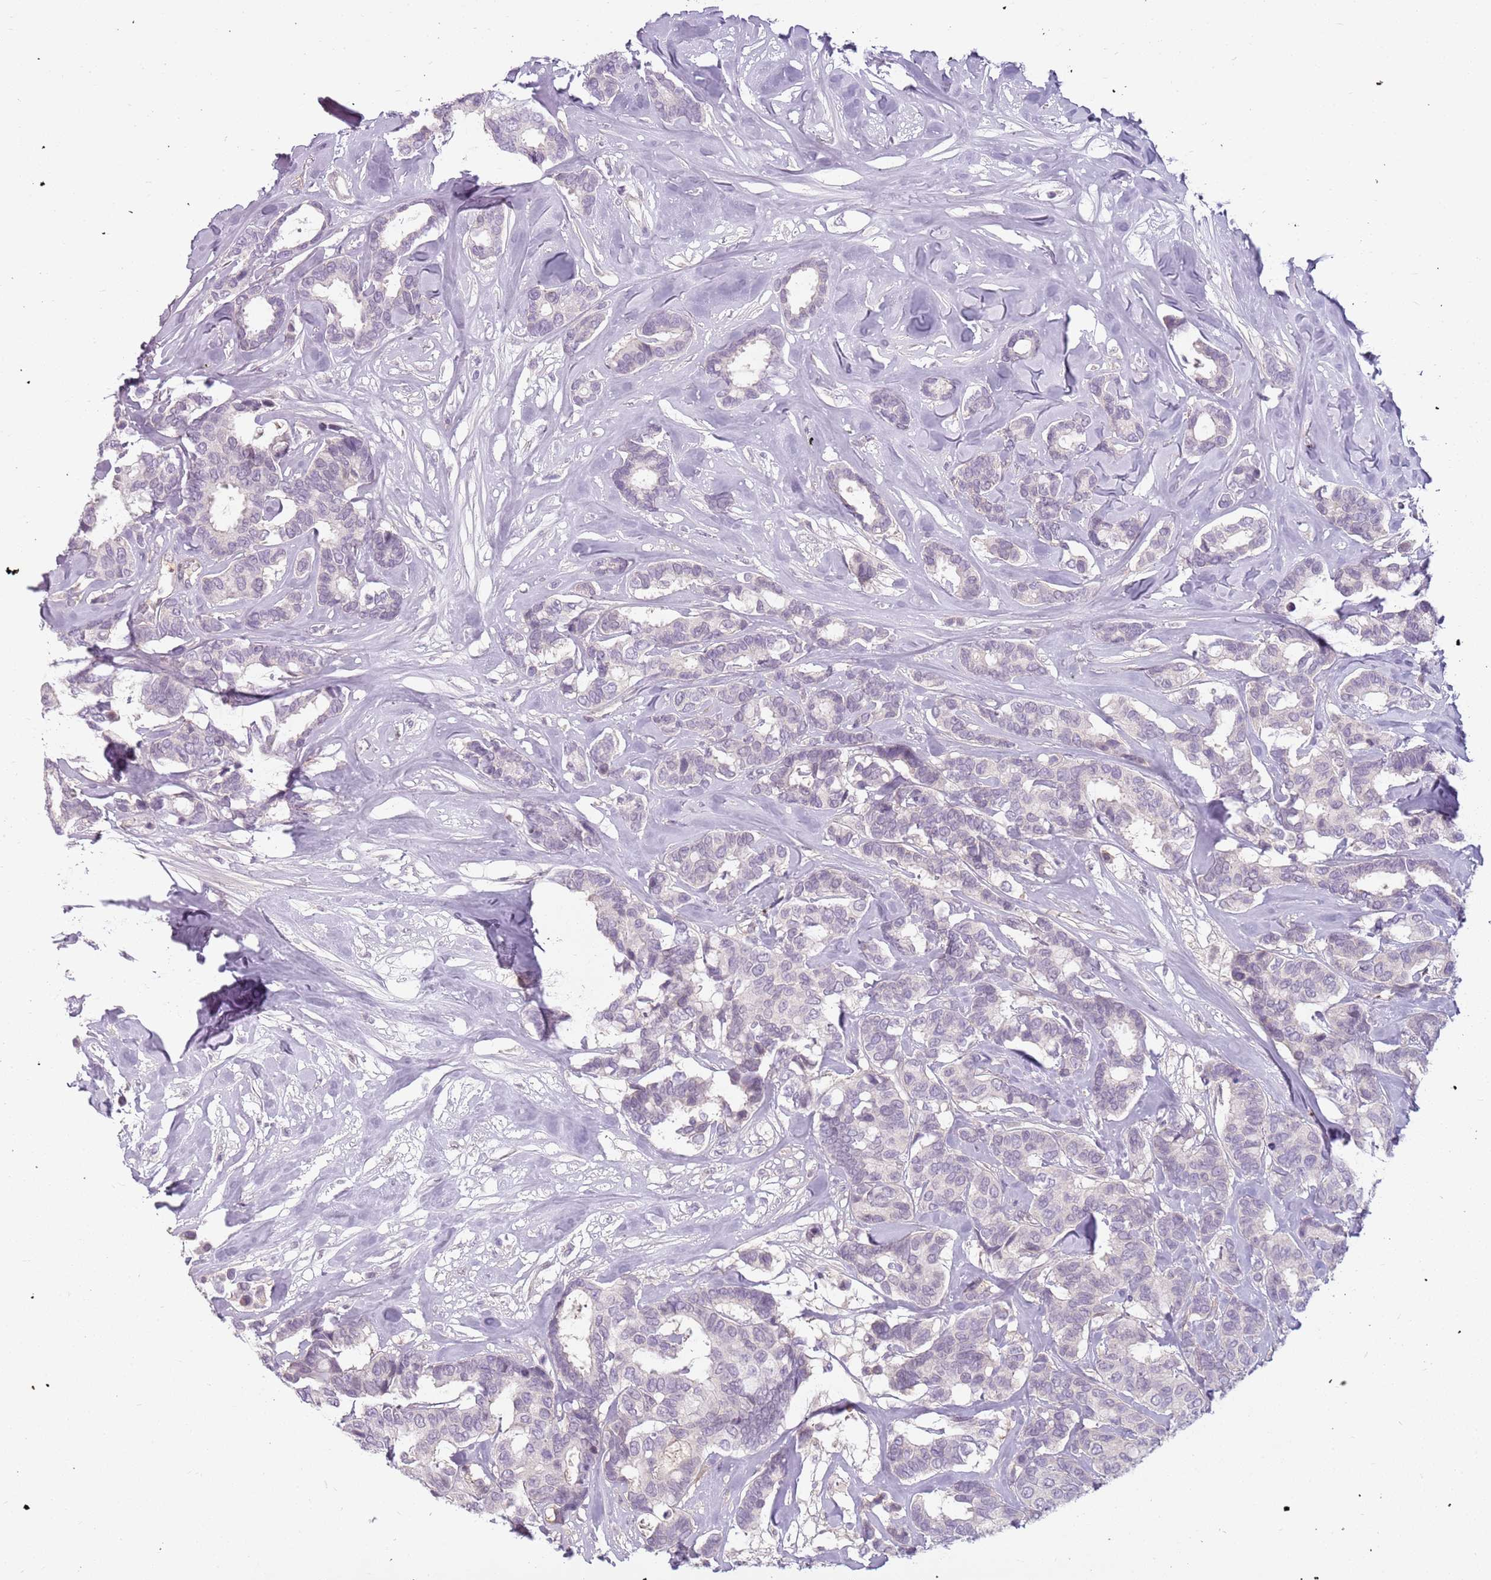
{"staining": {"intensity": "negative", "quantity": "none", "location": "none"}, "tissue": "breast cancer", "cell_type": "Tumor cells", "image_type": "cancer", "snomed": [{"axis": "morphology", "description": "Duct carcinoma"}, {"axis": "topography", "description": "Breast"}], "caption": "This micrograph is of breast intraductal carcinoma stained with immunohistochemistry (IHC) to label a protein in brown with the nuclei are counter-stained blue. There is no staining in tumor cells.", "gene": "DEFB116", "patient": {"sex": "female", "age": 87}}